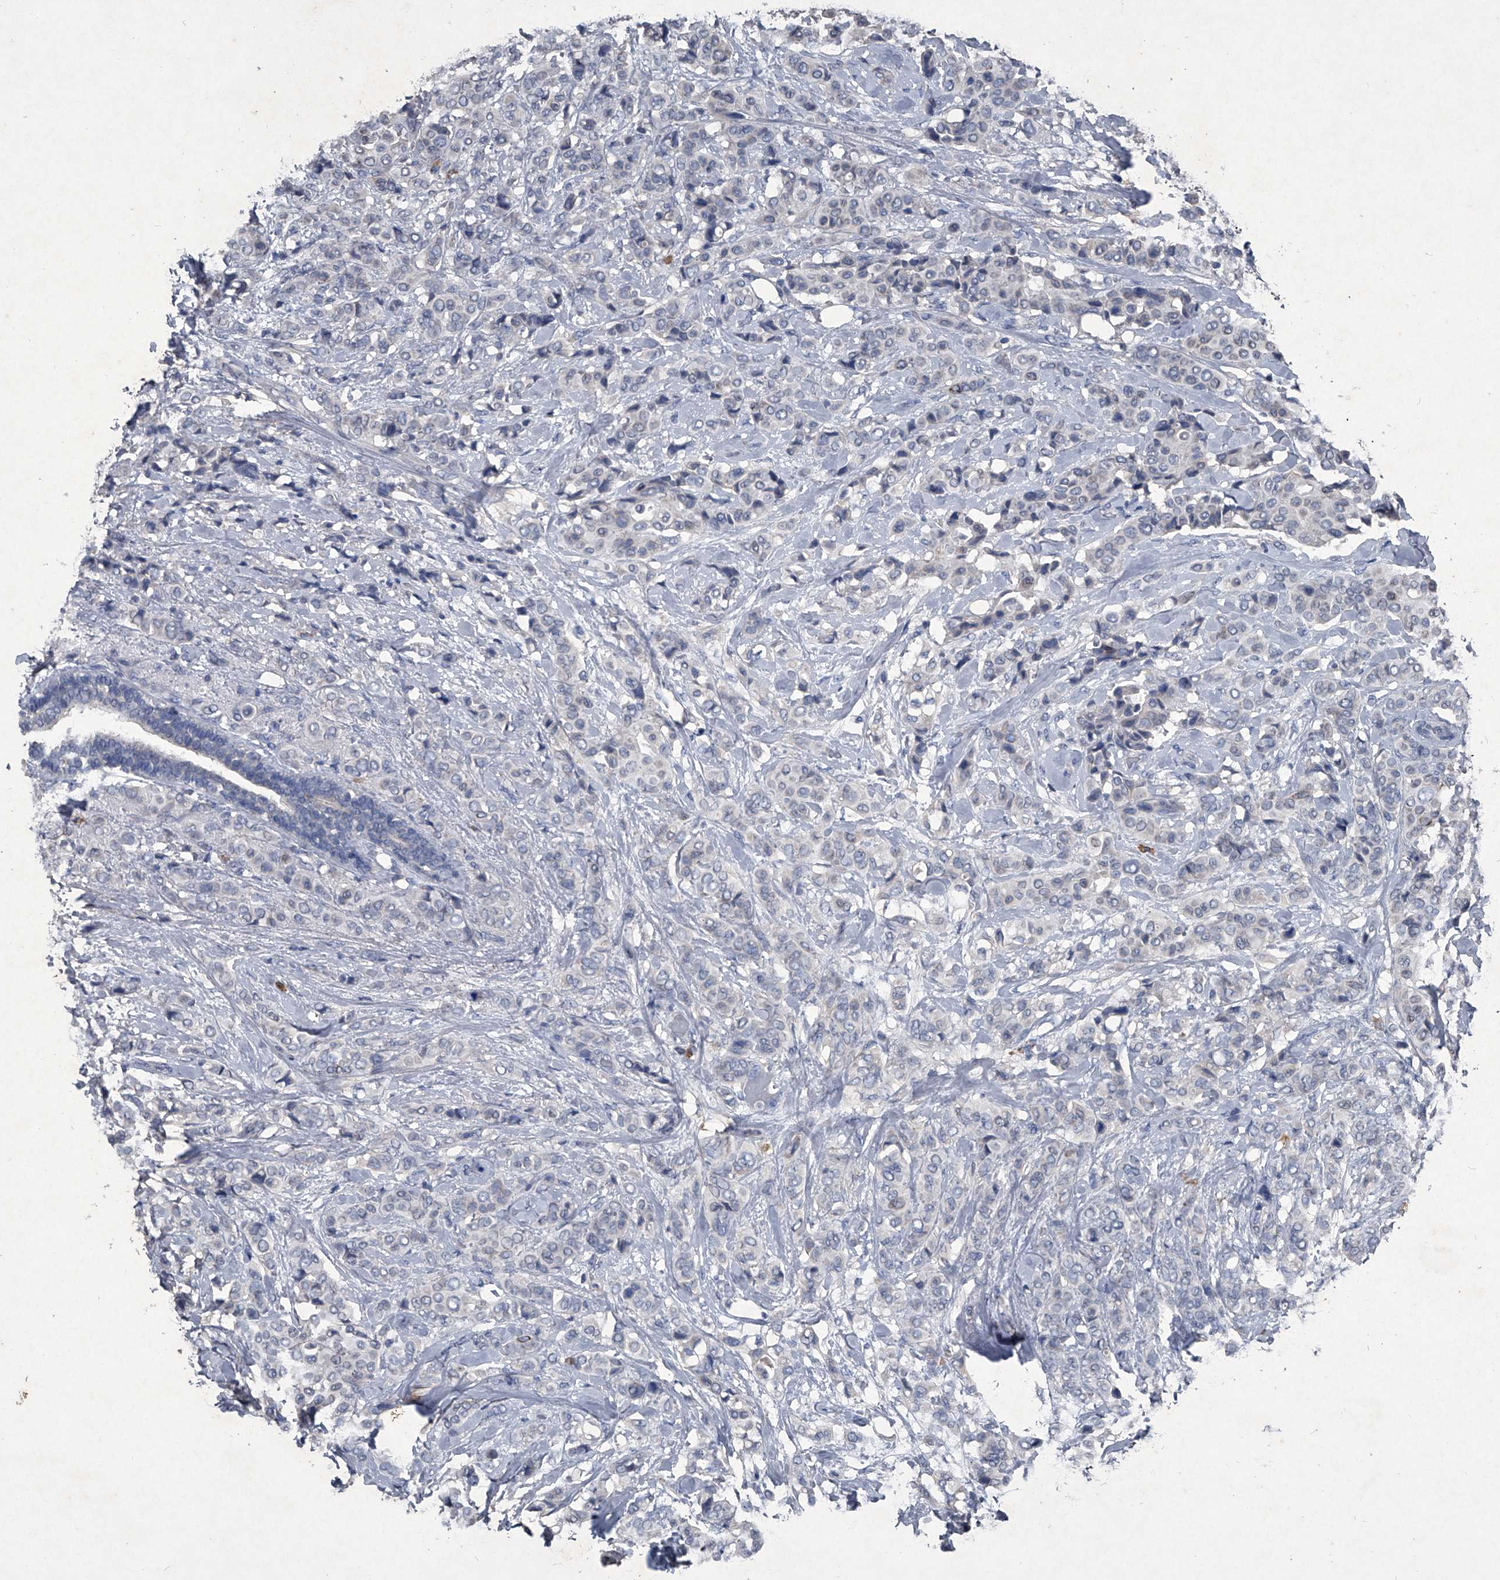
{"staining": {"intensity": "negative", "quantity": "none", "location": "none"}, "tissue": "breast cancer", "cell_type": "Tumor cells", "image_type": "cancer", "snomed": [{"axis": "morphology", "description": "Lobular carcinoma"}, {"axis": "topography", "description": "Breast"}], "caption": "Tumor cells are negative for protein expression in human breast cancer.", "gene": "MAPKAP1", "patient": {"sex": "female", "age": 51}}